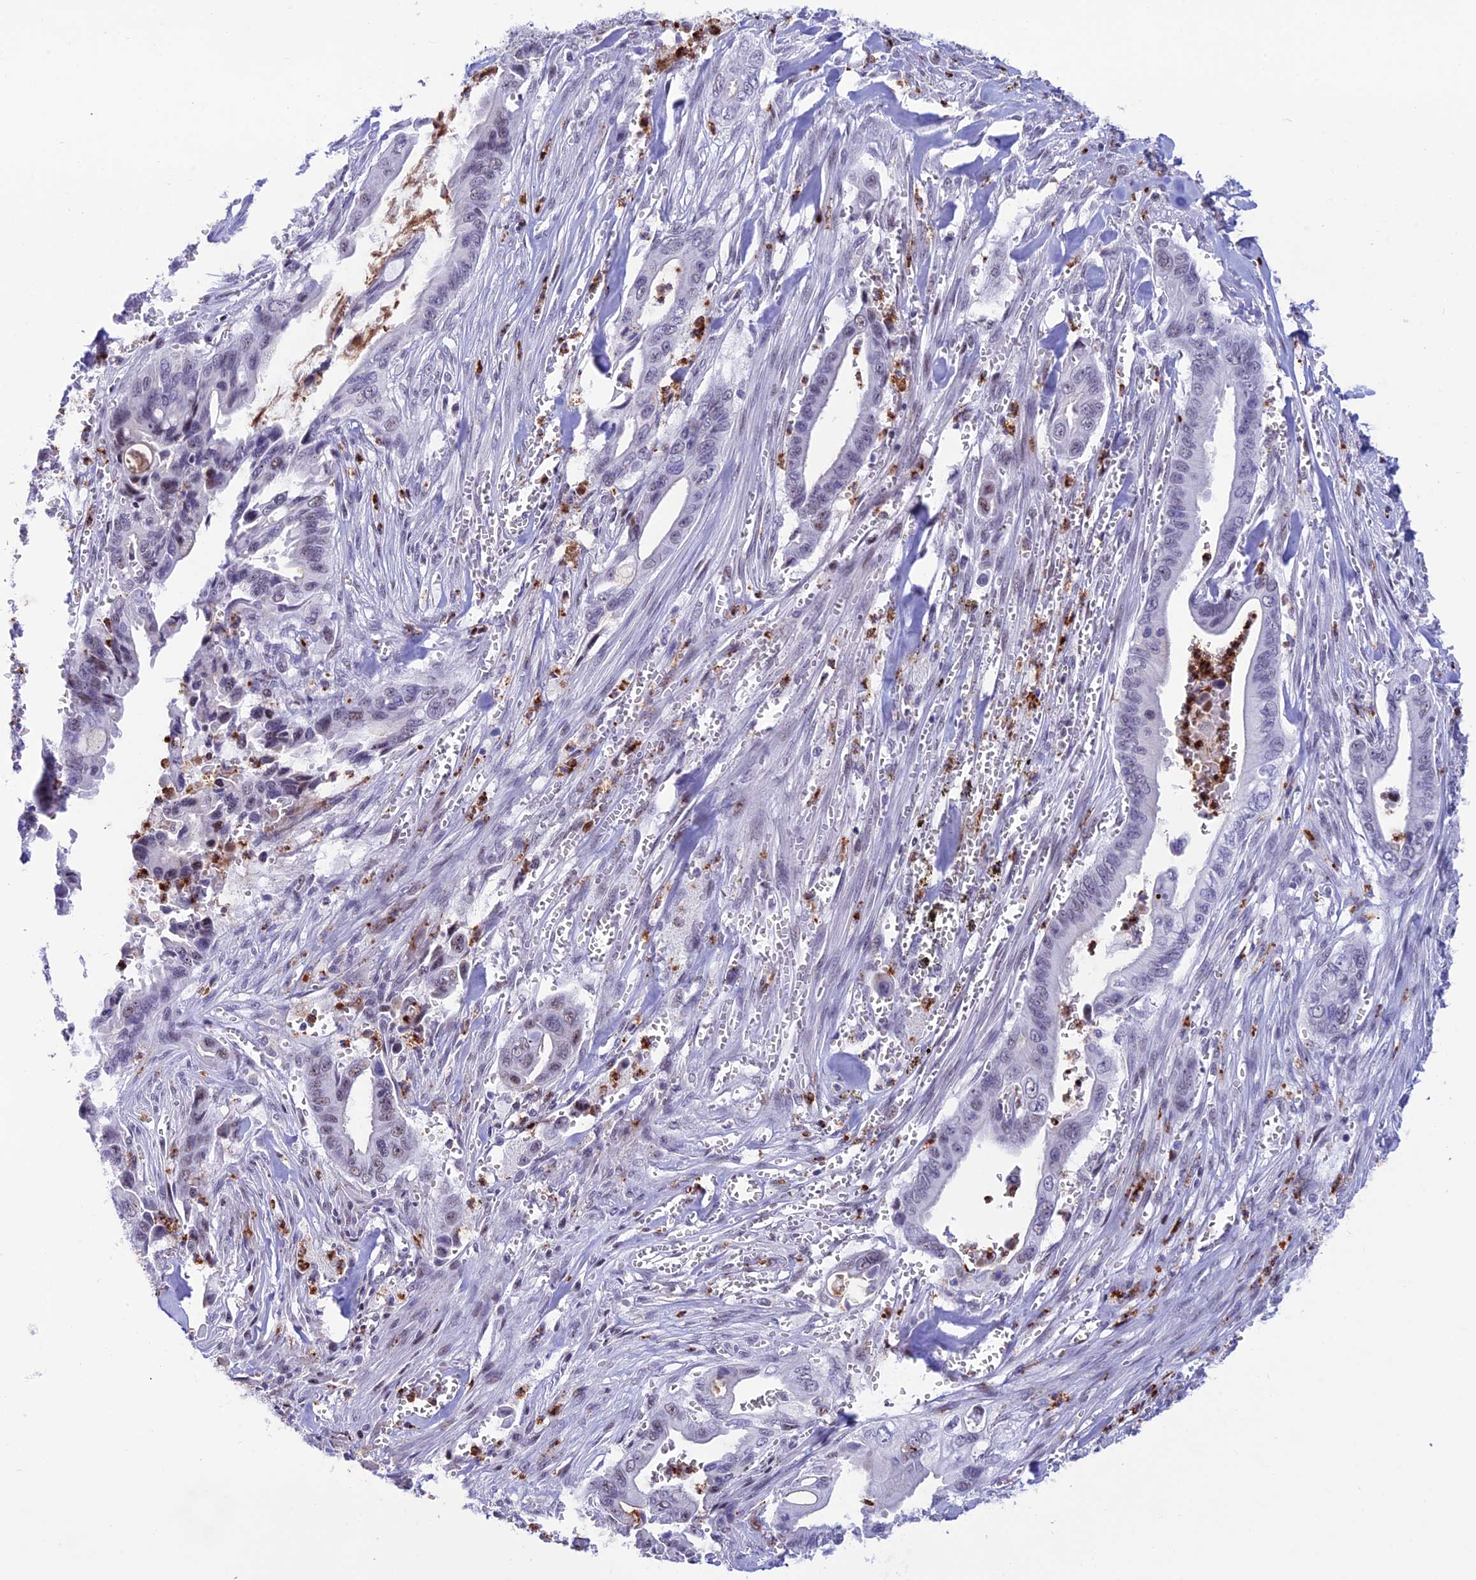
{"staining": {"intensity": "weak", "quantity": "<25%", "location": "nuclear"}, "tissue": "pancreatic cancer", "cell_type": "Tumor cells", "image_type": "cancer", "snomed": [{"axis": "morphology", "description": "Adenocarcinoma, NOS"}, {"axis": "topography", "description": "Pancreas"}], "caption": "An IHC photomicrograph of adenocarcinoma (pancreatic) is shown. There is no staining in tumor cells of adenocarcinoma (pancreatic). (DAB (3,3'-diaminobenzidine) immunohistochemistry (IHC) with hematoxylin counter stain).", "gene": "MFSD2B", "patient": {"sex": "male", "age": 59}}